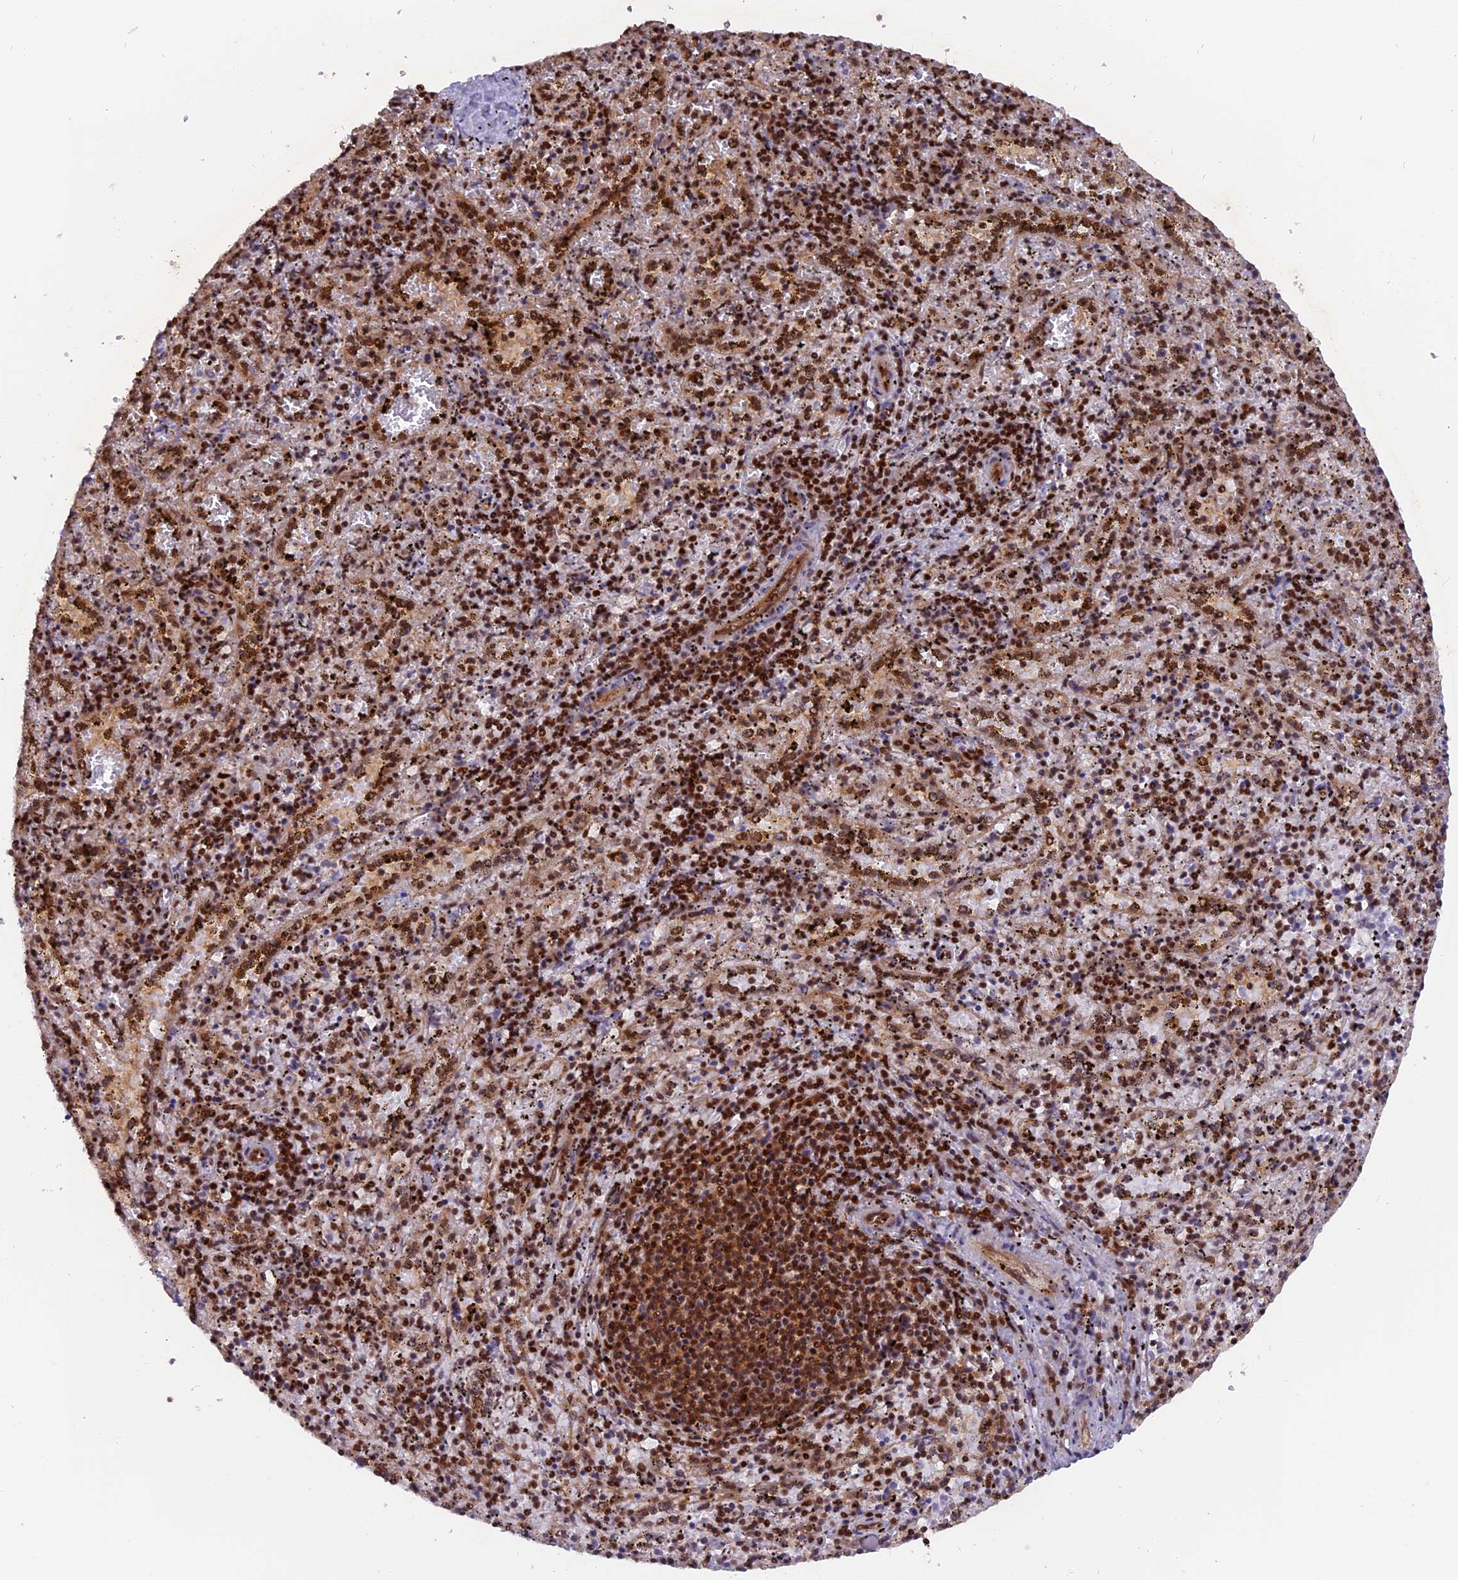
{"staining": {"intensity": "strong", "quantity": "25%-75%", "location": "nuclear"}, "tissue": "spleen", "cell_type": "Cells in red pulp", "image_type": "normal", "snomed": [{"axis": "morphology", "description": "Normal tissue, NOS"}, {"axis": "topography", "description": "Spleen"}], "caption": "IHC staining of normal spleen, which reveals high levels of strong nuclear positivity in about 25%-75% of cells in red pulp indicating strong nuclear protein expression. The staining was performed using DAB (brown) for protein detection and nuclei were counterstained in hematoxylin (blue).", "gene": "RAMACL", "patient": {"sex": "male", "age": 11}}